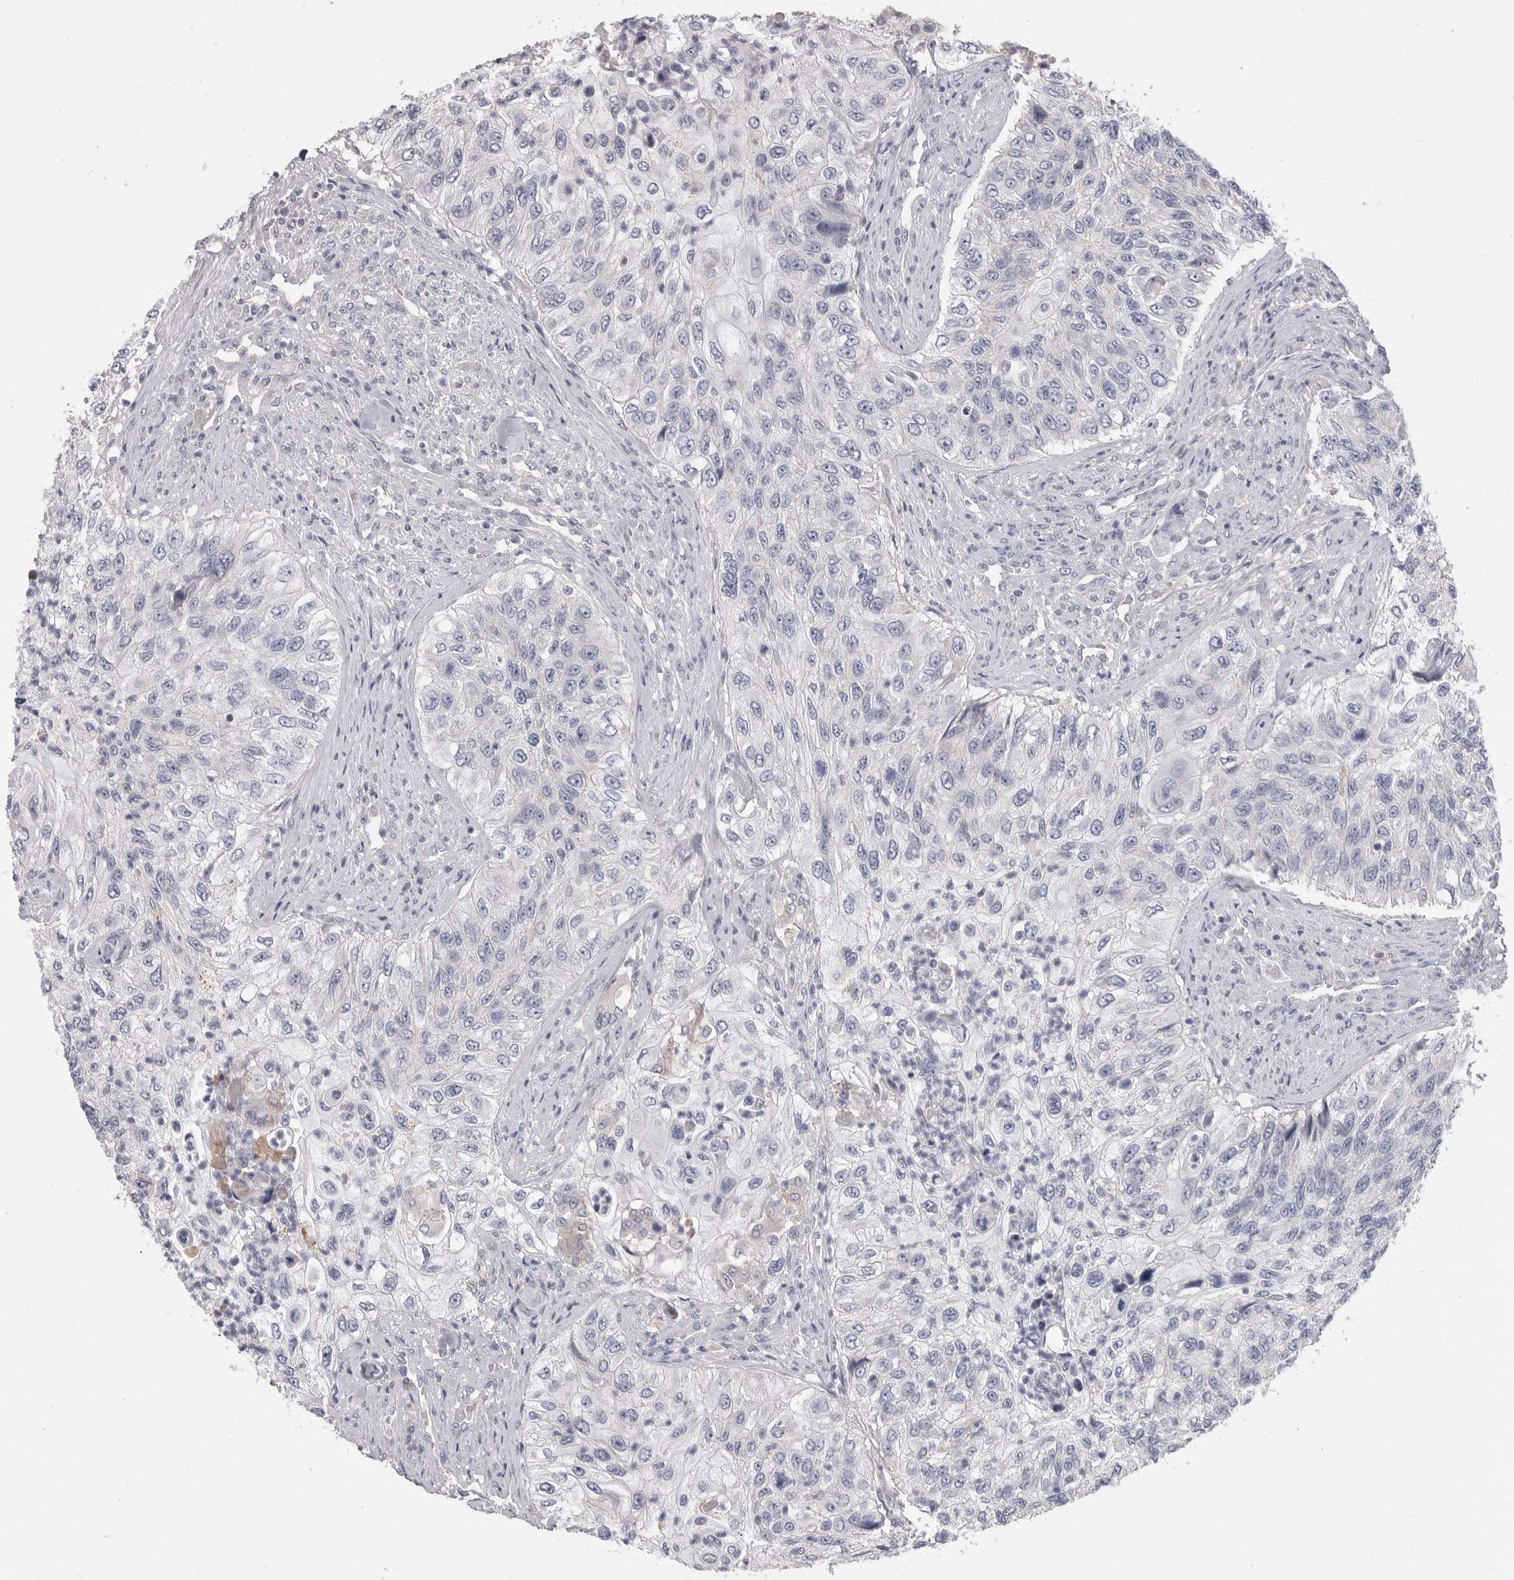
{"staining": {"intensity": "negative", "quantity": "none", "location": "none"}, "tissue": "urothelial cancer", "cell_type": "Tumor cells", "image_type": "cancer", "snomed": [{"axis": "morphology", "description": "Urothelial carcinoma, High grade"}, {"axis": "topography", "description": "Urinary bladder"}], "caption": "High power microscopy photomicrograph of an immunohistochemistry (IHC) micrograph of high-grade urothelial carcinoma, revealing no significant staining in tumor cells.", "gene": "SDC3", "patient": {"sex": "female", "age": 60}}